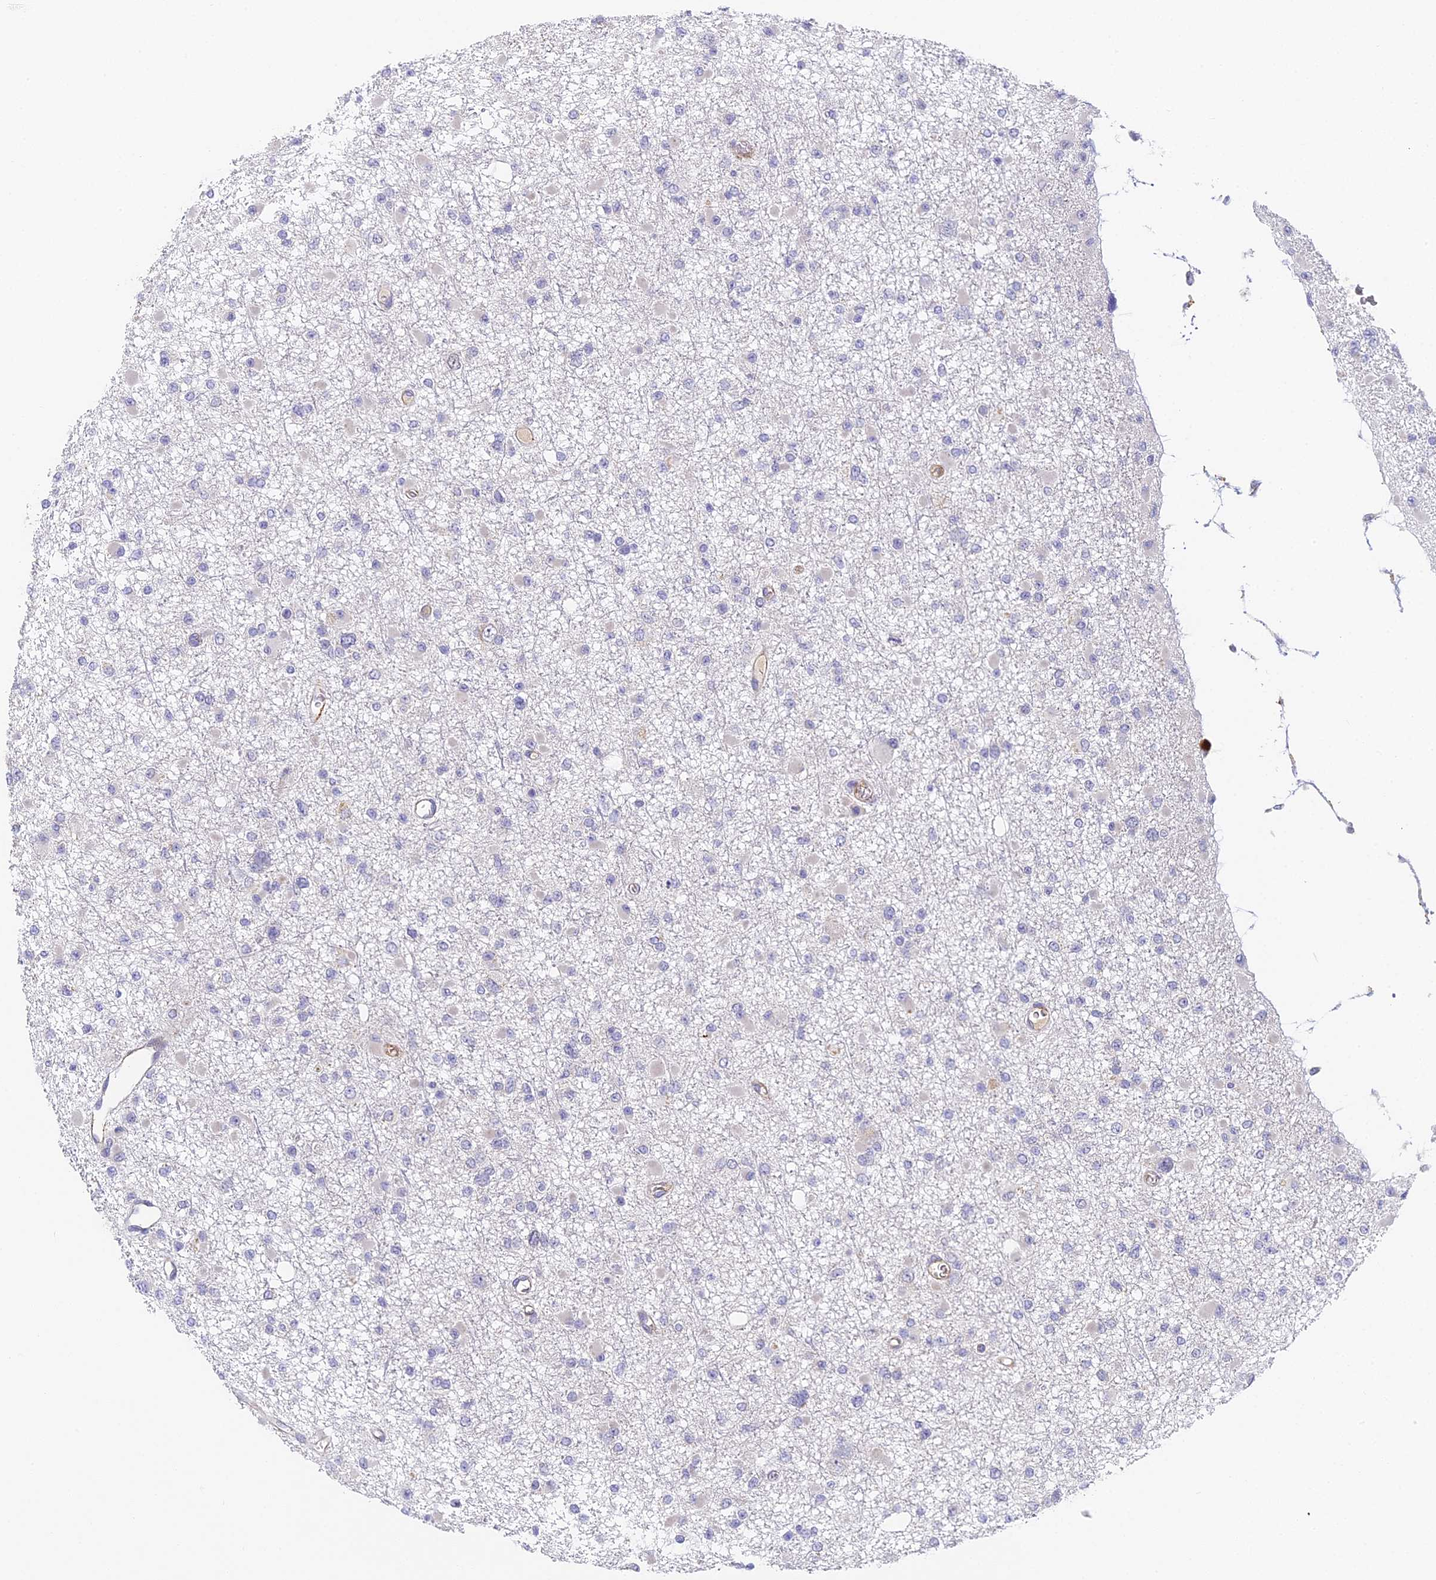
{"staining": {"intensity": "negative", "quantity": "none", "location": "none"}, "tissue": "glioma", "cell_type": "Tumor cells", "image_type": "cancer", "snomed": [{"axis": "morphology", "description": "Glioma, malignant, Low grade"}, {"axis": "topography", "description": "Brain"}], "caption": "A high-resolution histopathology image shows IHC staining of glioma, which reveals no significant positivity in tumor cells.", "gene": "DNAAF10", "patient": {"sex": "female", "age": 22}}